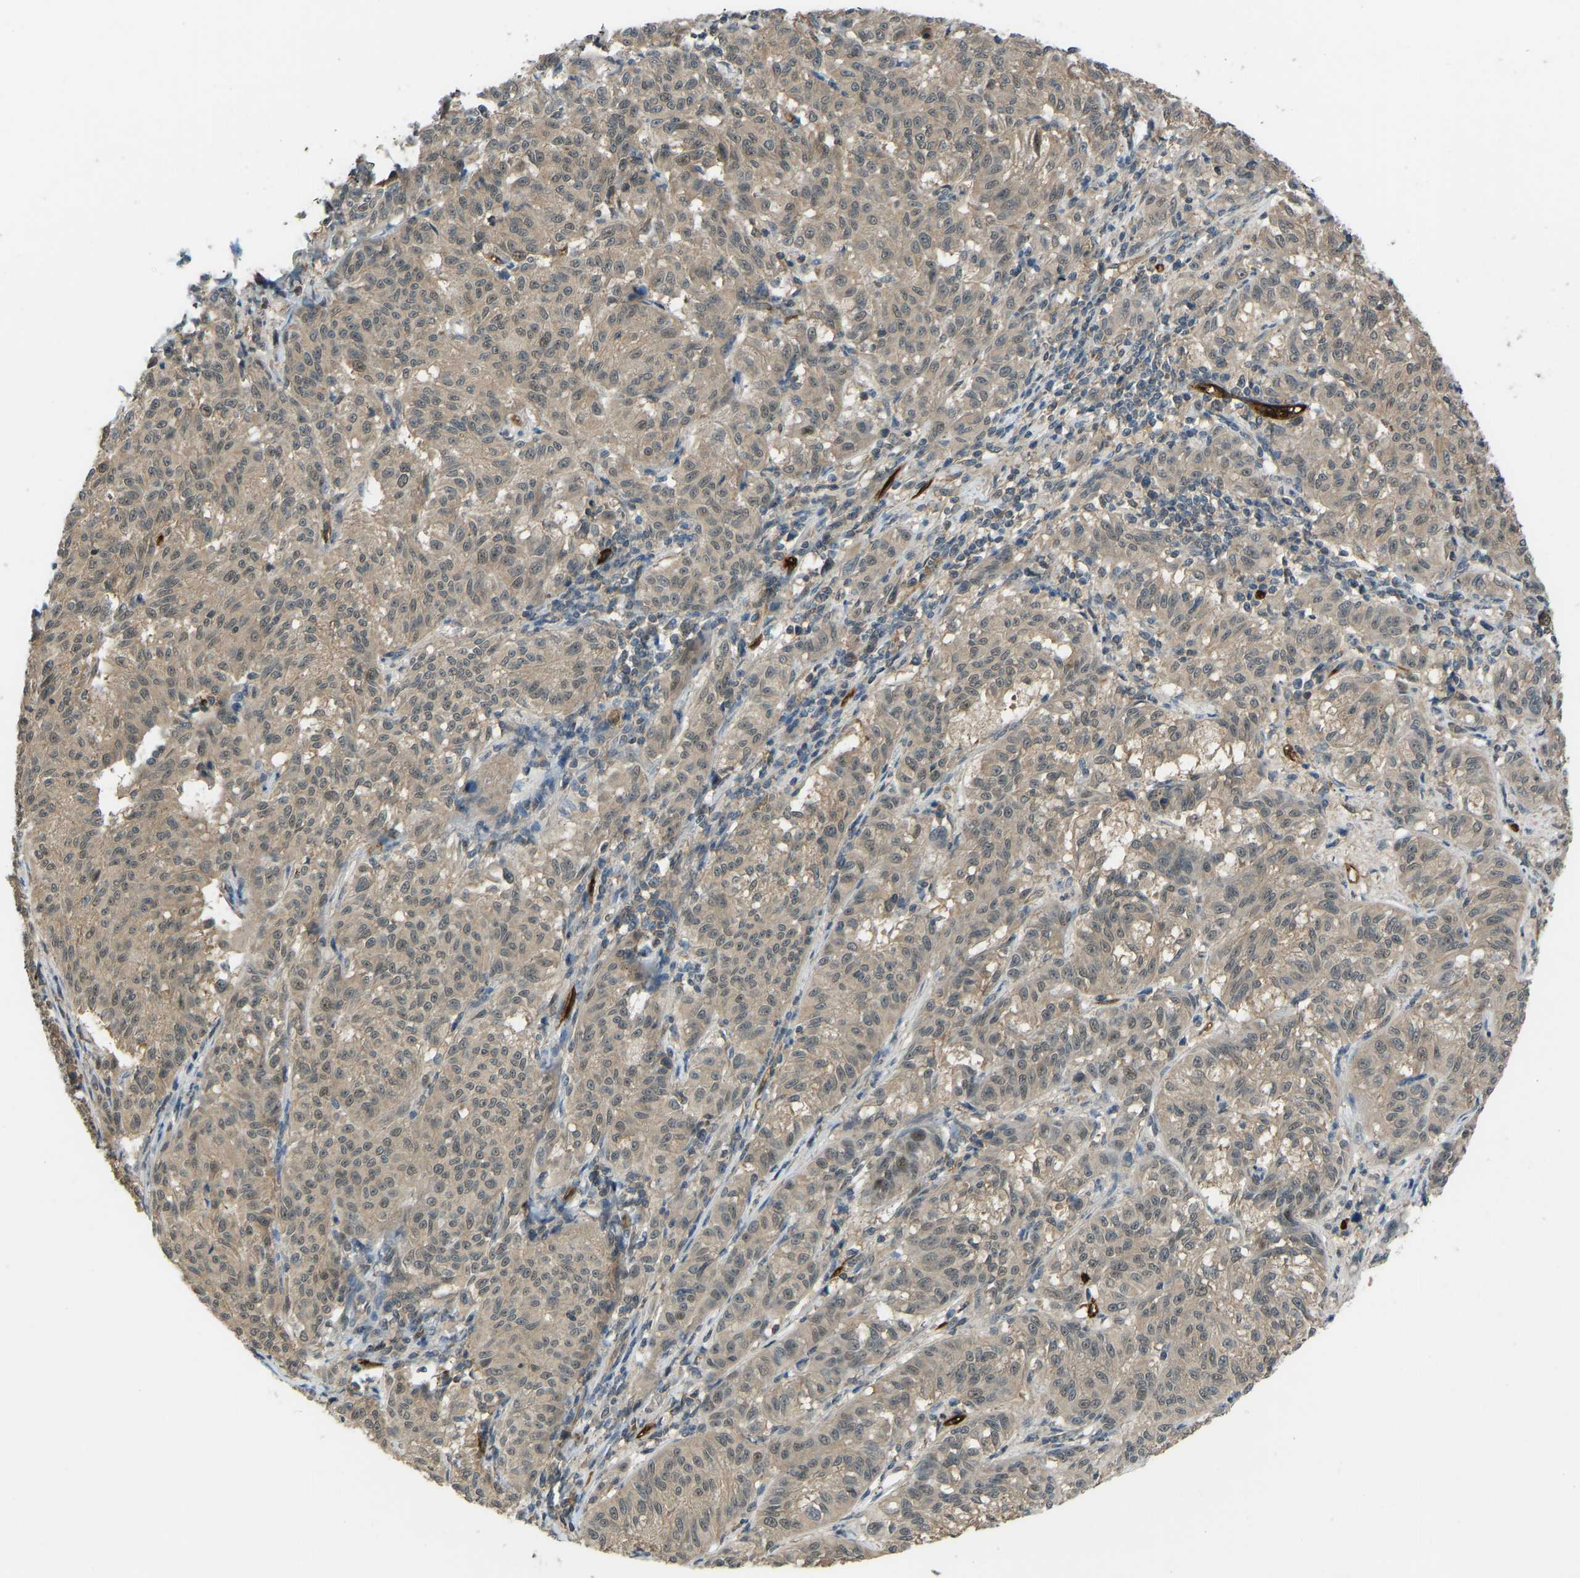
{"staining": {"intensity": "weak", "quantity": ">75%", "location": "cytoplasmic/membranous,nuclear"}, "tissue": "melanoma", "cell_type": "Tumor cells", "image_type": "cancer", "snomed": [{"axis": "morphology", "description": "Malignant melanoma, NOS"}, {"axis": "topography", "description": "Skin"}], "caption": "Immunohistochemistry staining of malignant melanoma, which displays low levels of weak cytoplasmic/membranous and nuclear expression in about >75% of tumor cells indicating weak cytoplasmic/membranous and nuclear protein positivity. The staining was performed using DAB (3,3'-diaminobenzidine) (brown) for protein detection and nuclei were counterstained in hematoxylin (blue).", "gene": "CCT8", "patient": {"sex": "female", "age": 72}}